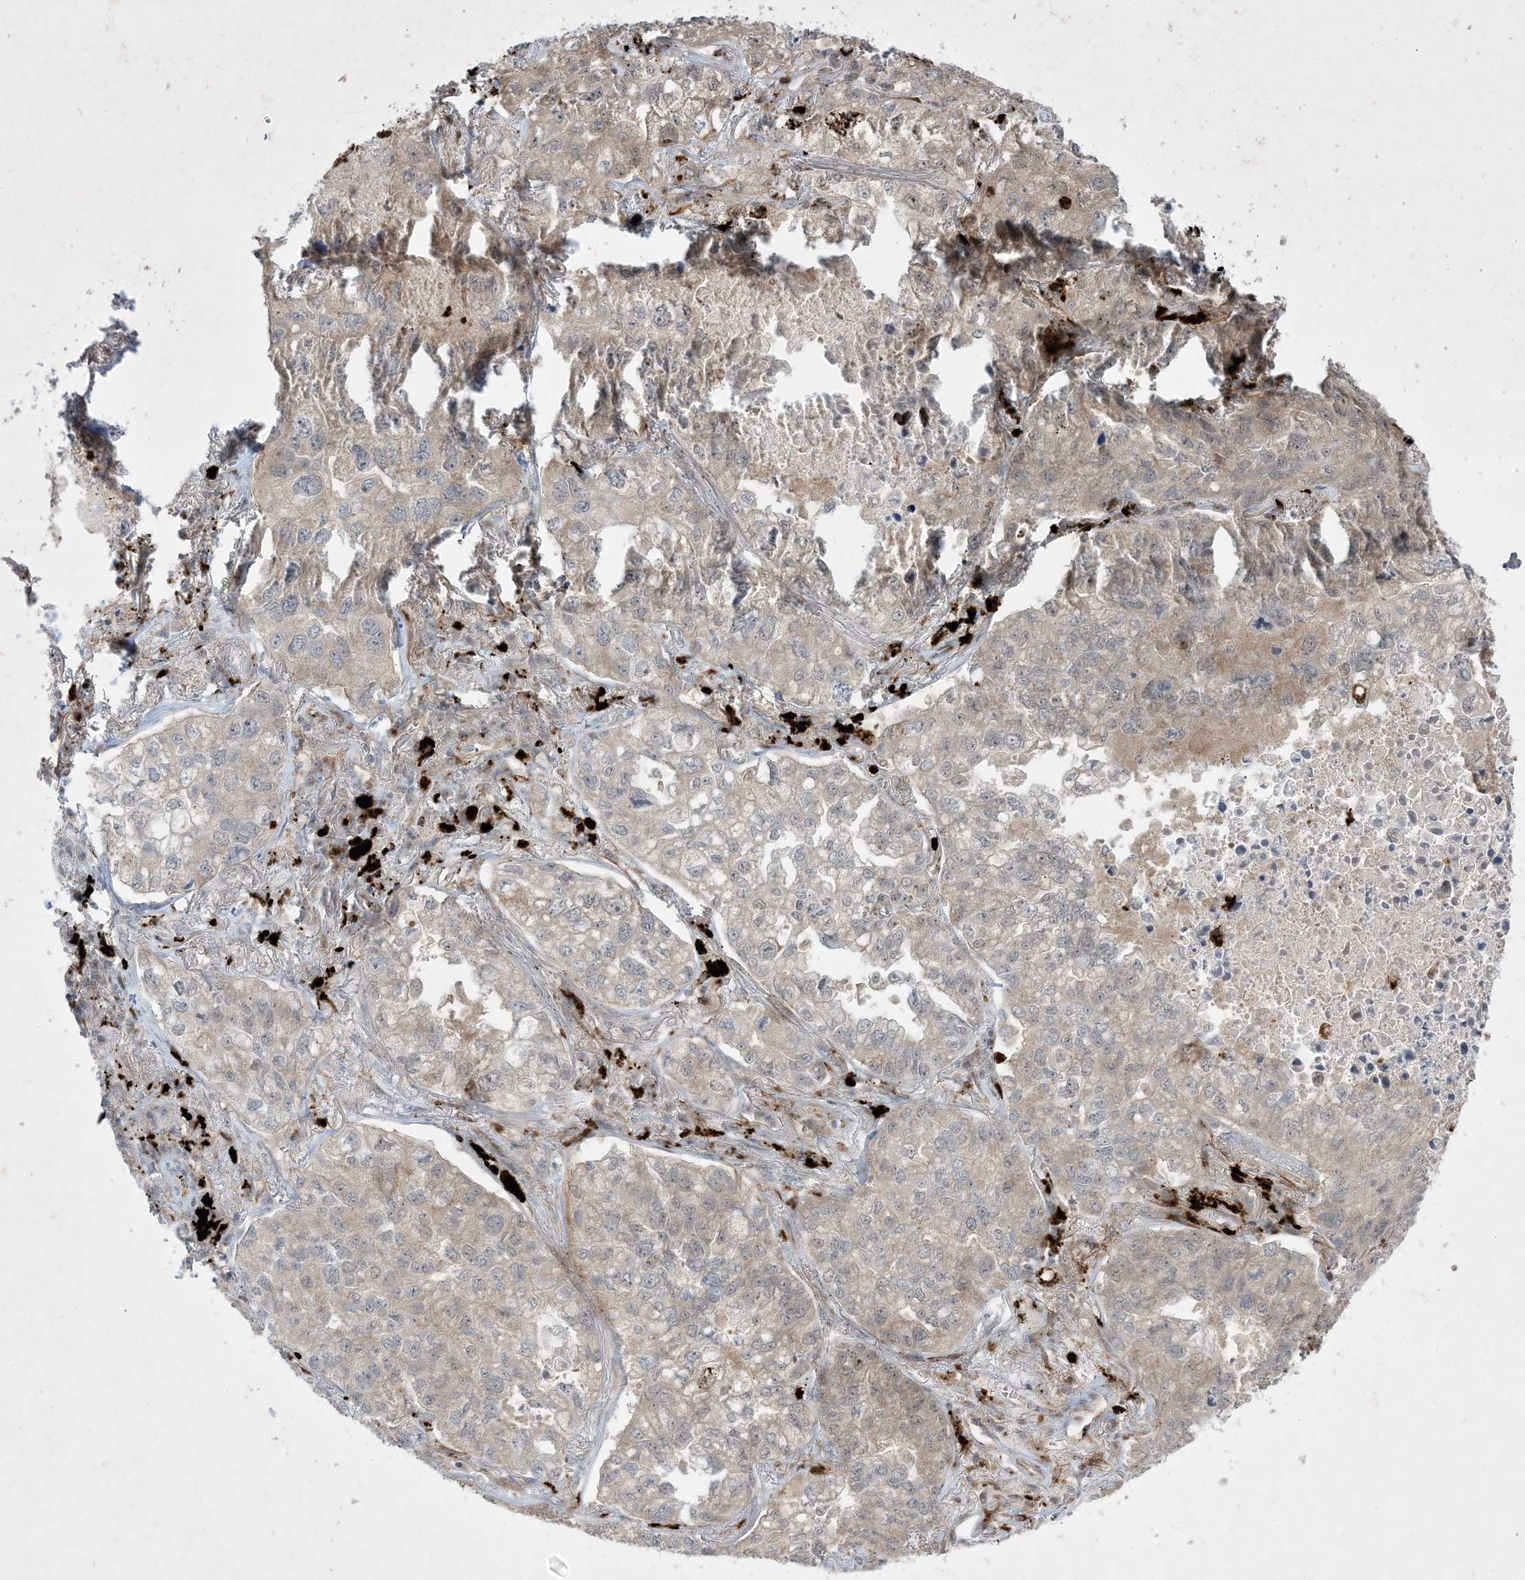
{"staining": {"intensity": "weak", "quantity": "25%-75%", "location": "cytoplasmic/membranous"}, "tissue": "lung cancer", "cell_type": "Tumor cells", "image_type": "cancer", "snomed": [{"axis": "morphology", "description": "Adenocarcinoma, NOS"}, {"axis": "topography", "description": "Lung"}], "caption": "Immunohistochemistry (IHC) micrograph of neoplastic tissue: human lung cancer (adenocarcinoma) stained using immunohistochemistry (IHC) shows low levels of weak protein expression localized specifically in the cytoplasmic/membranous of tumor cells, appearing as a cytoplasmic/membranous brown color.", "gene": "IFT57", "patient": {"sex": "male", "age": 65}}